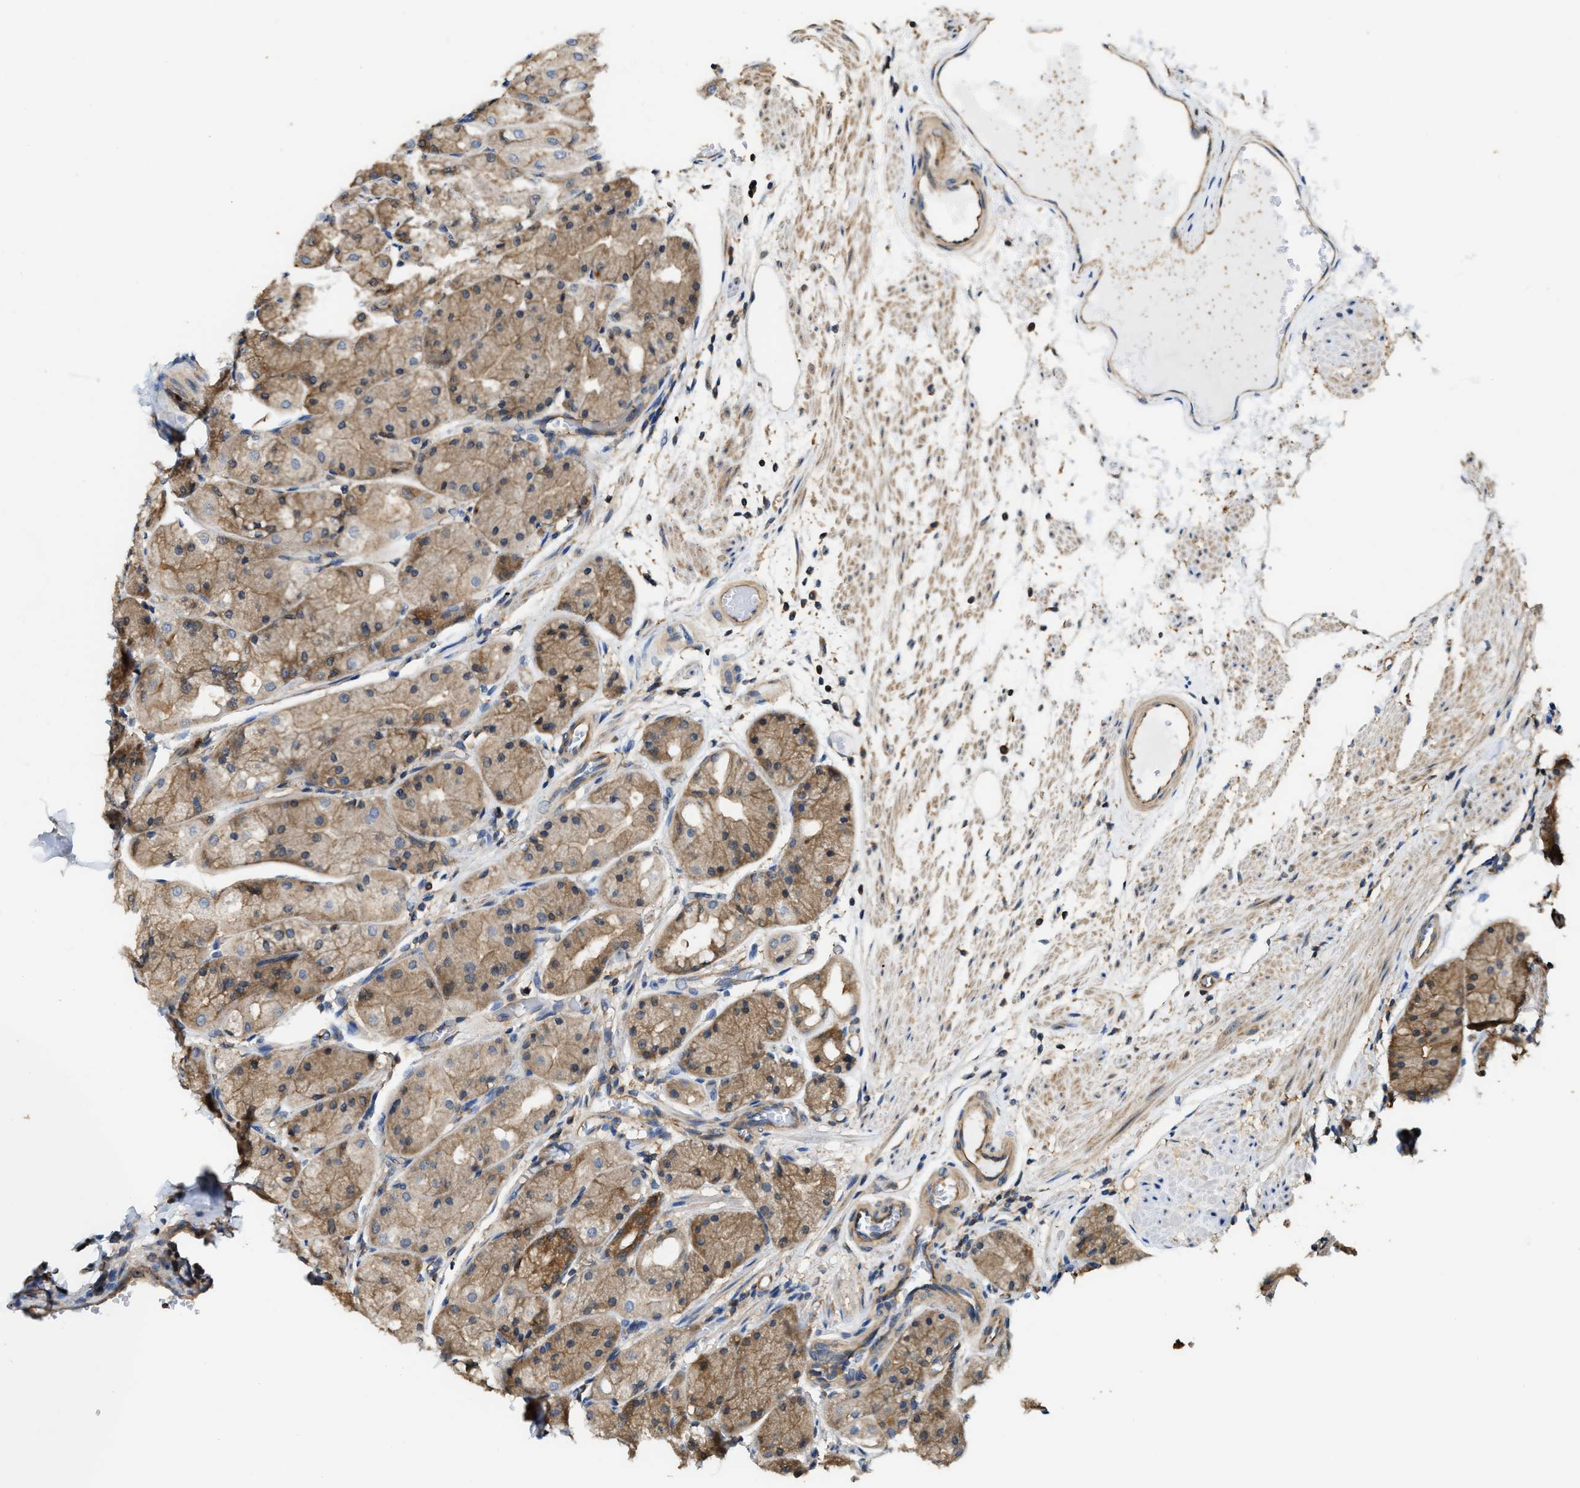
{"staining": {"intensity": "moderate", "quantity": ">75%", "location": "cytoplasmic/membranous"}, "tissue": "stomach", "cell_type": "Glandular cells", "image_type": "normal", "snomed": [{"axis": "morphology", "description": "Normal tissue, NOS"}, {"axis": "topography", "description": "Stomach, upper"}], "caption": "Moderate cytoplasmic/membranous positivity for a protein is seen in about >75% of glandular cells of normal stomach using immunohistochemistry (IHC).", "gene": "ATIC", "patient": {"sex": "male", "age": 72}}